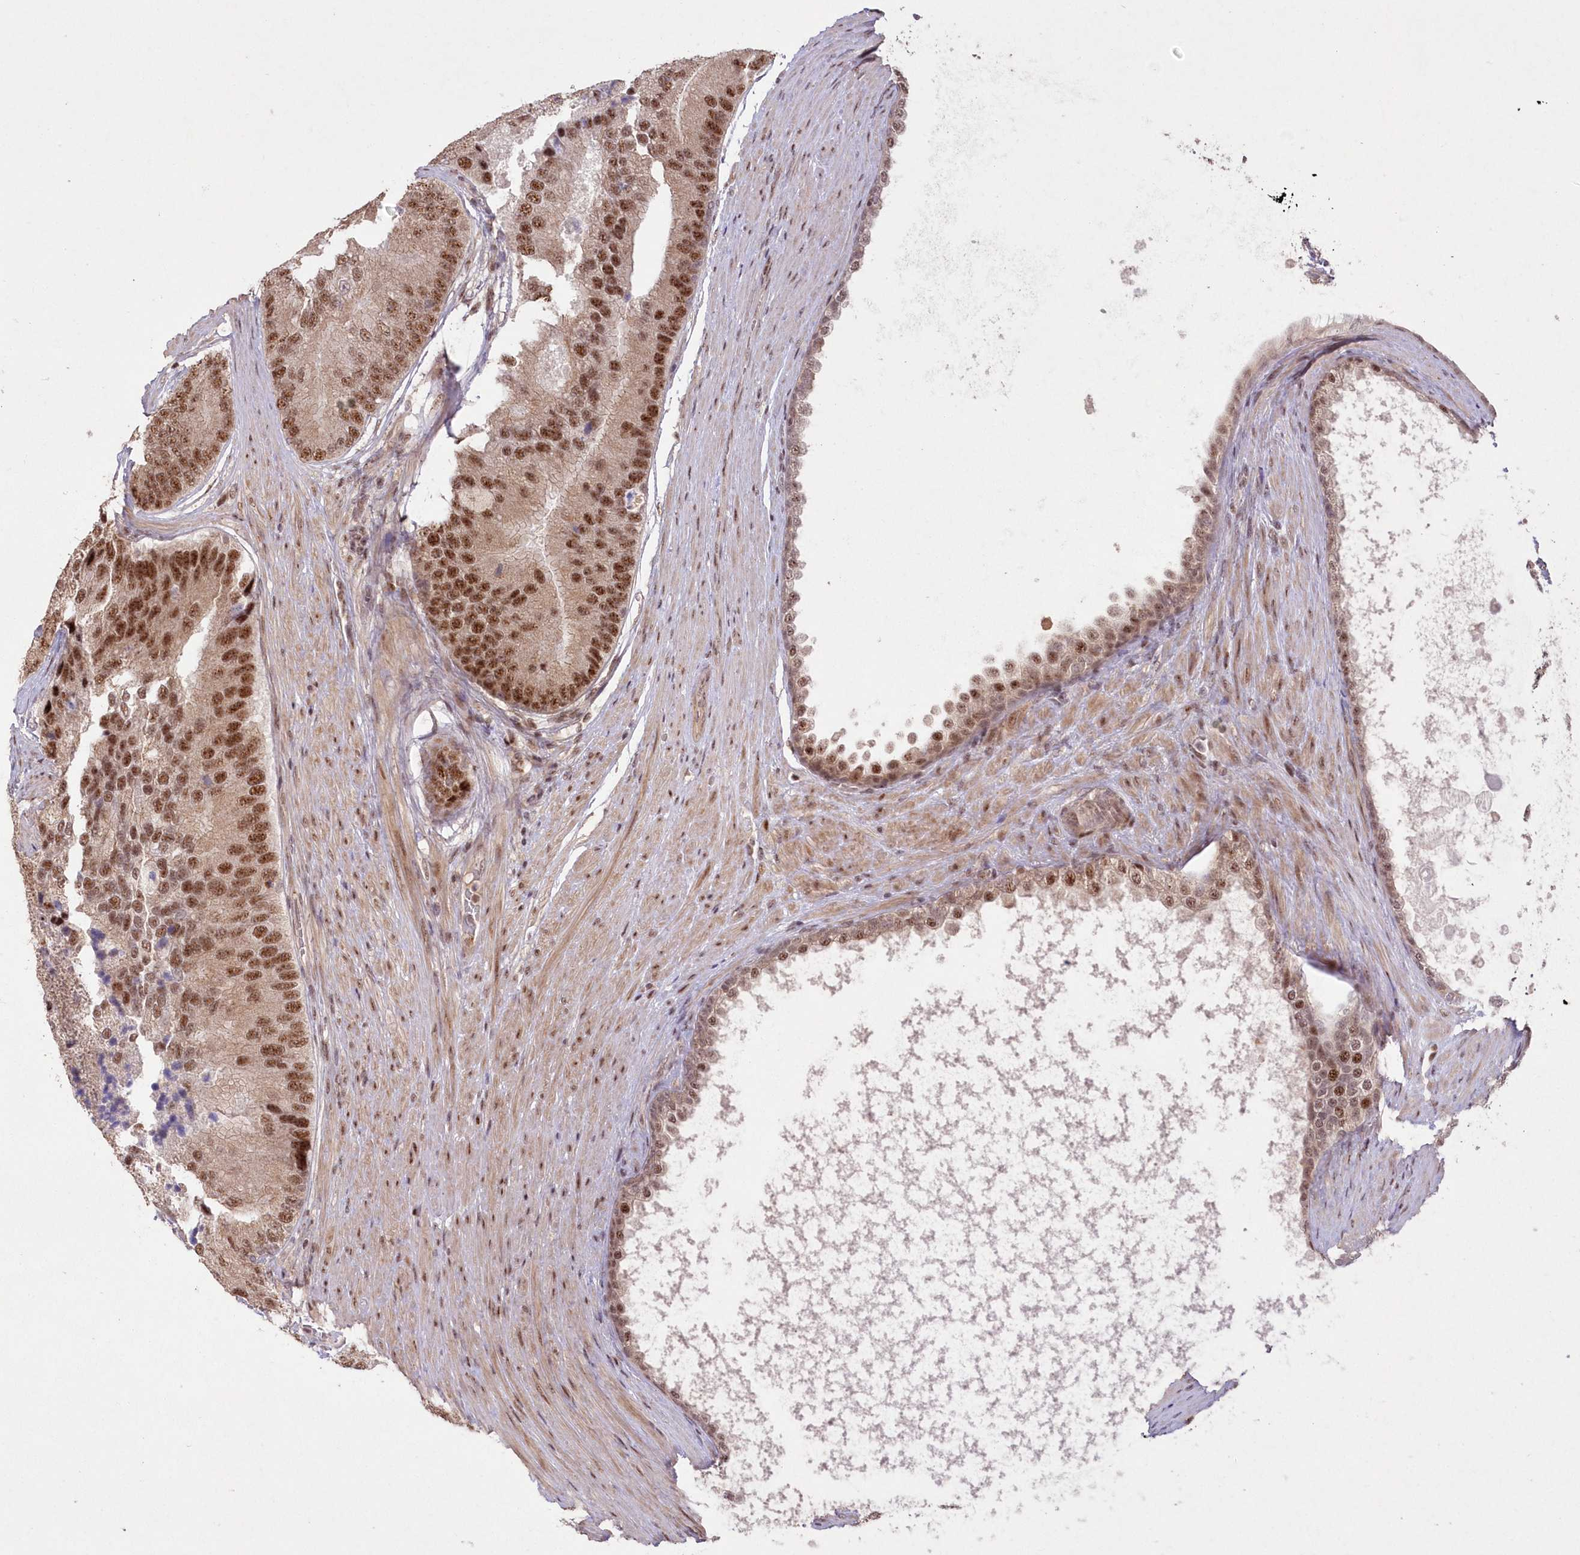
{"staining": {"intensity": "moderate", "quantity": ">75%", "location": "nuclear"}, "tissue": "prostate cancer", "cell_type": "Tumor cells", "image_type": "cancer", "snomed": [{"axis": "morphology", "description": "Adenocarcinoma, High grade"}, {"axis": "topography", "description": "Prostate"}], "caption": "The photomicrograph displays a brown stain indicating the presence of a protein in the nuclear of tumor cells in prostate adenocarcinoma (high-grade).", "gene": "WBP1L", "patient": {"sex": "male", "age": 70}}